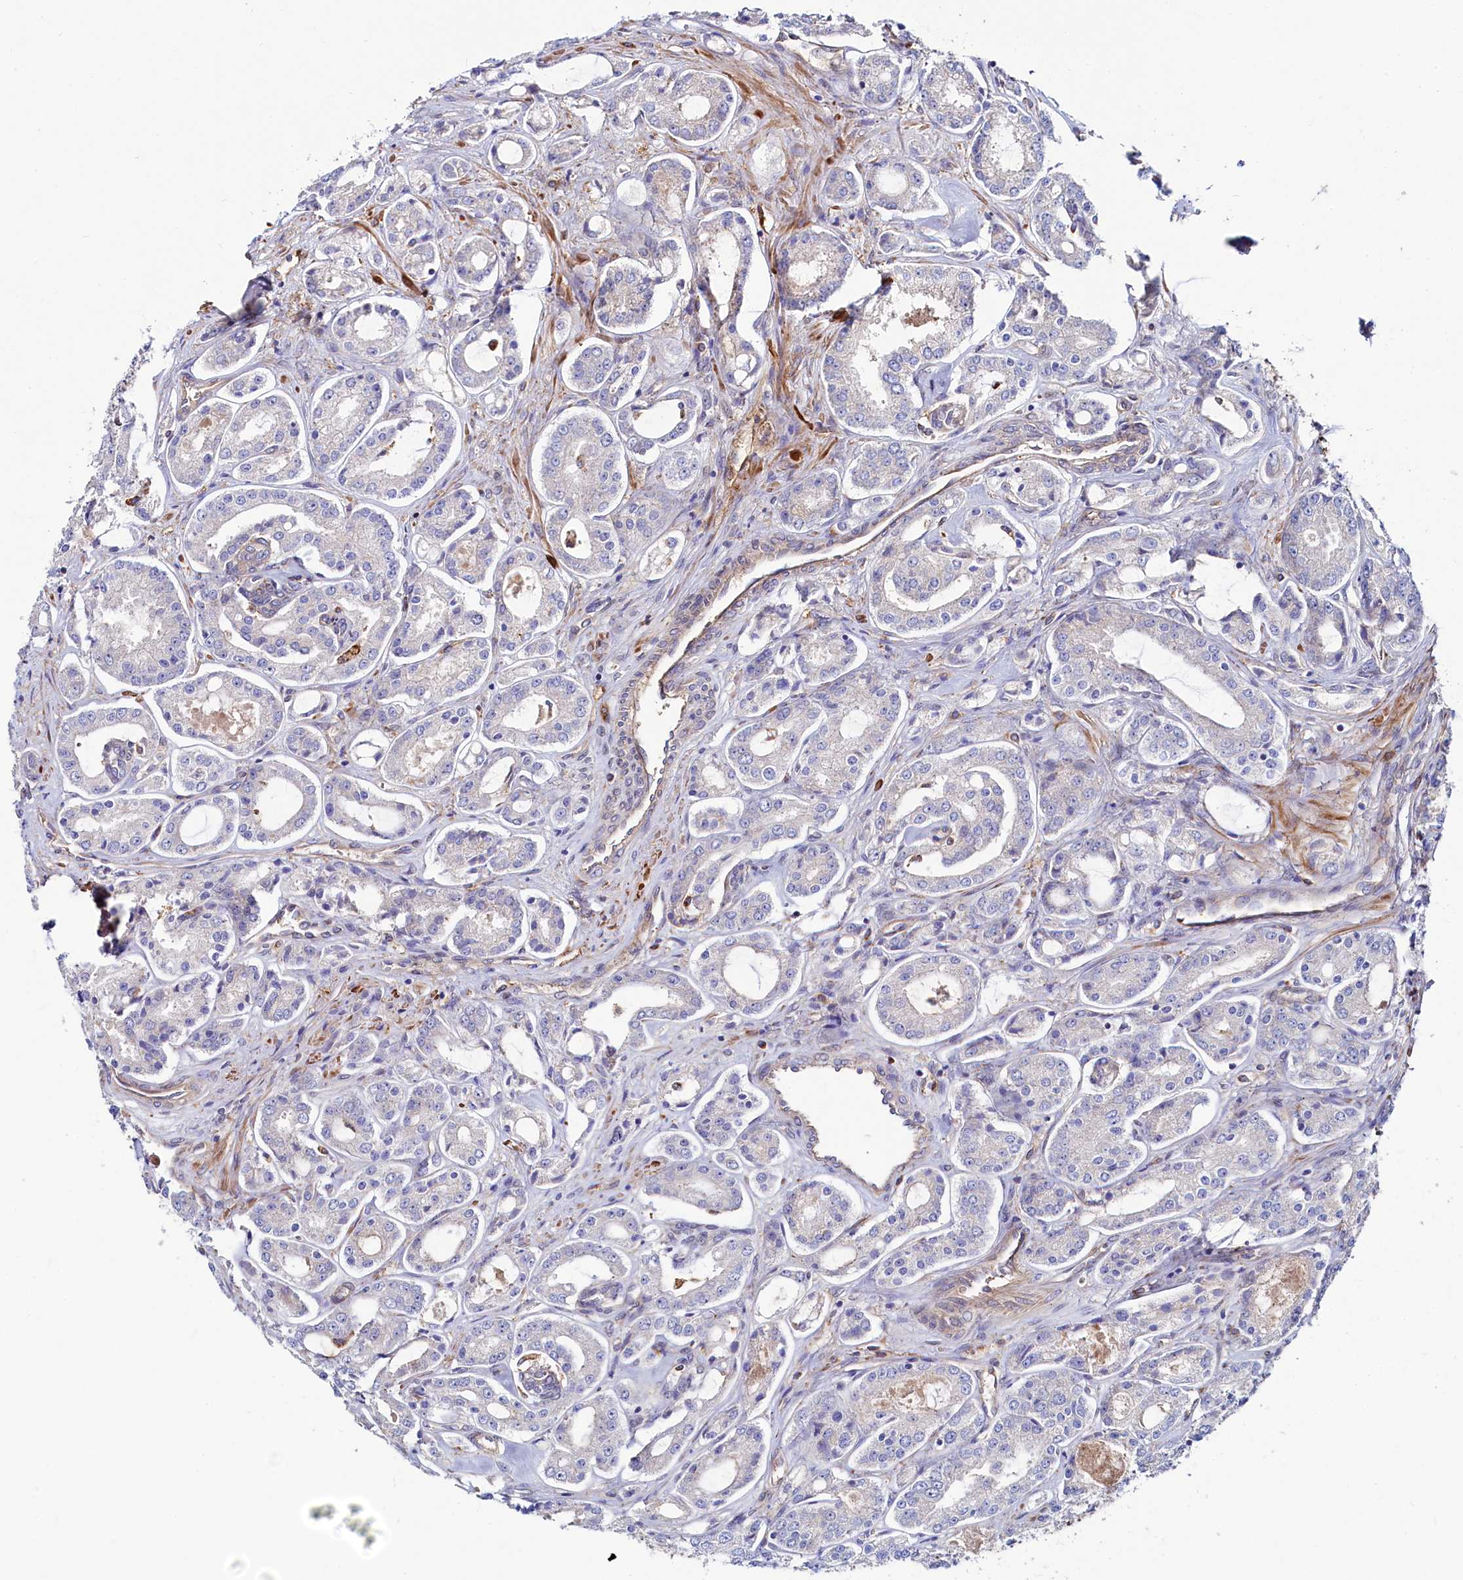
{"staining": {"intensity": "negative", "quantity": "none", "location": "none"}, "tissue": "prostate cancer", "cell_type": "Tumor cells", "image_type": "cancer", "snomed": [{"axis": "morphology", "description": "Adenocarcinoma, Low grade"}, {"axis": "topography", "description": "Prostate"}], "caption": "Tumor cells are negative for protein expression in human low-grade adenocarcinoma (prostate).", "gene": "ASTE1", "patient": {"sex": "male", "age": 68}}